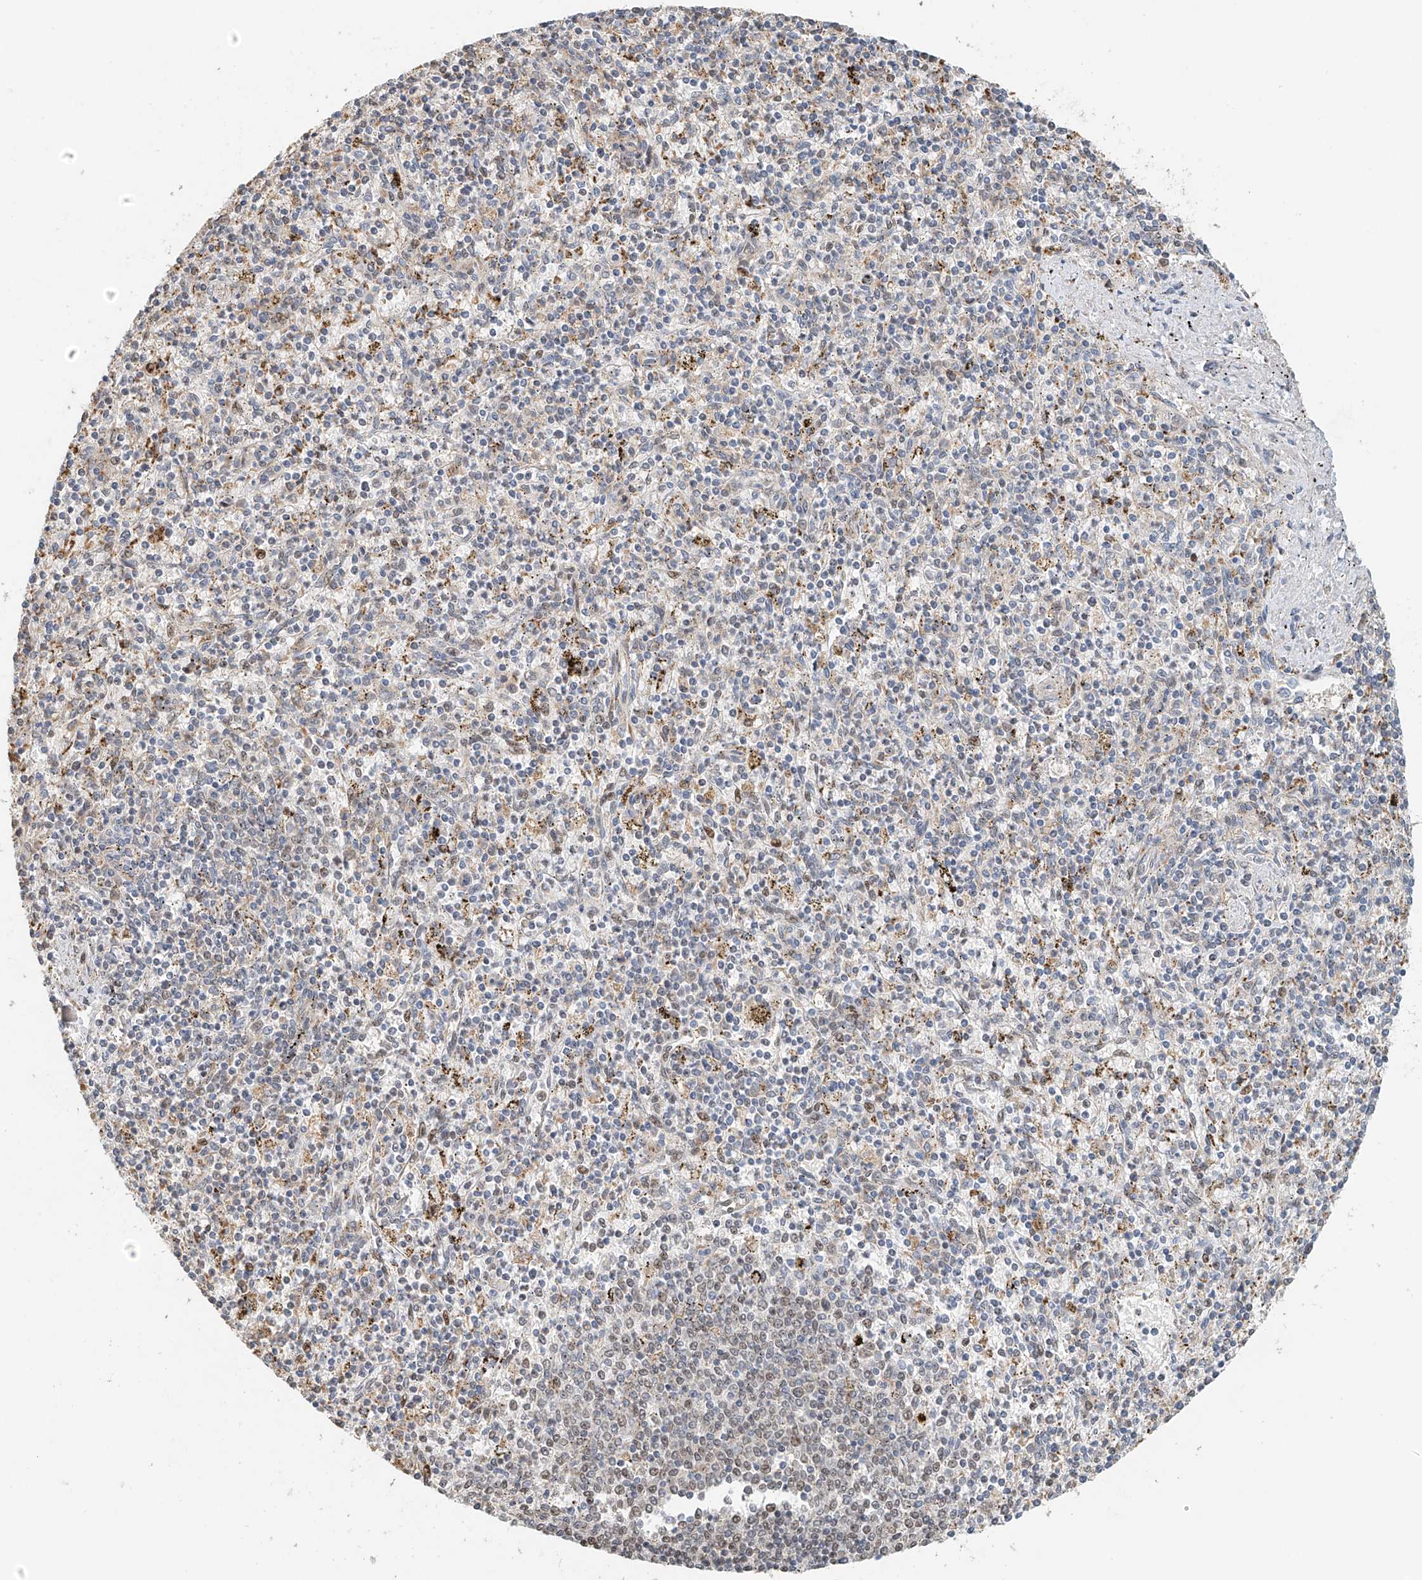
{"staining": {"intensity": "weak", "quantity": "25%-75%", "location": "nuclear"}, "tissue": "spleen", "cell_type": "Cells in red pulp", "image_type": "normal", "snomed": [{"axis": "morphology", "description": "Normal tissue, NOS"}, {"axis": "topography", "description": "Spleen"}], "caption": "Protein staining of normal spleen shows weak nuclear staining in approximately 25%-75% of cells in red pulp.", "gene": "ZNF514", "patient": {"sex": "male", "age": 72}}